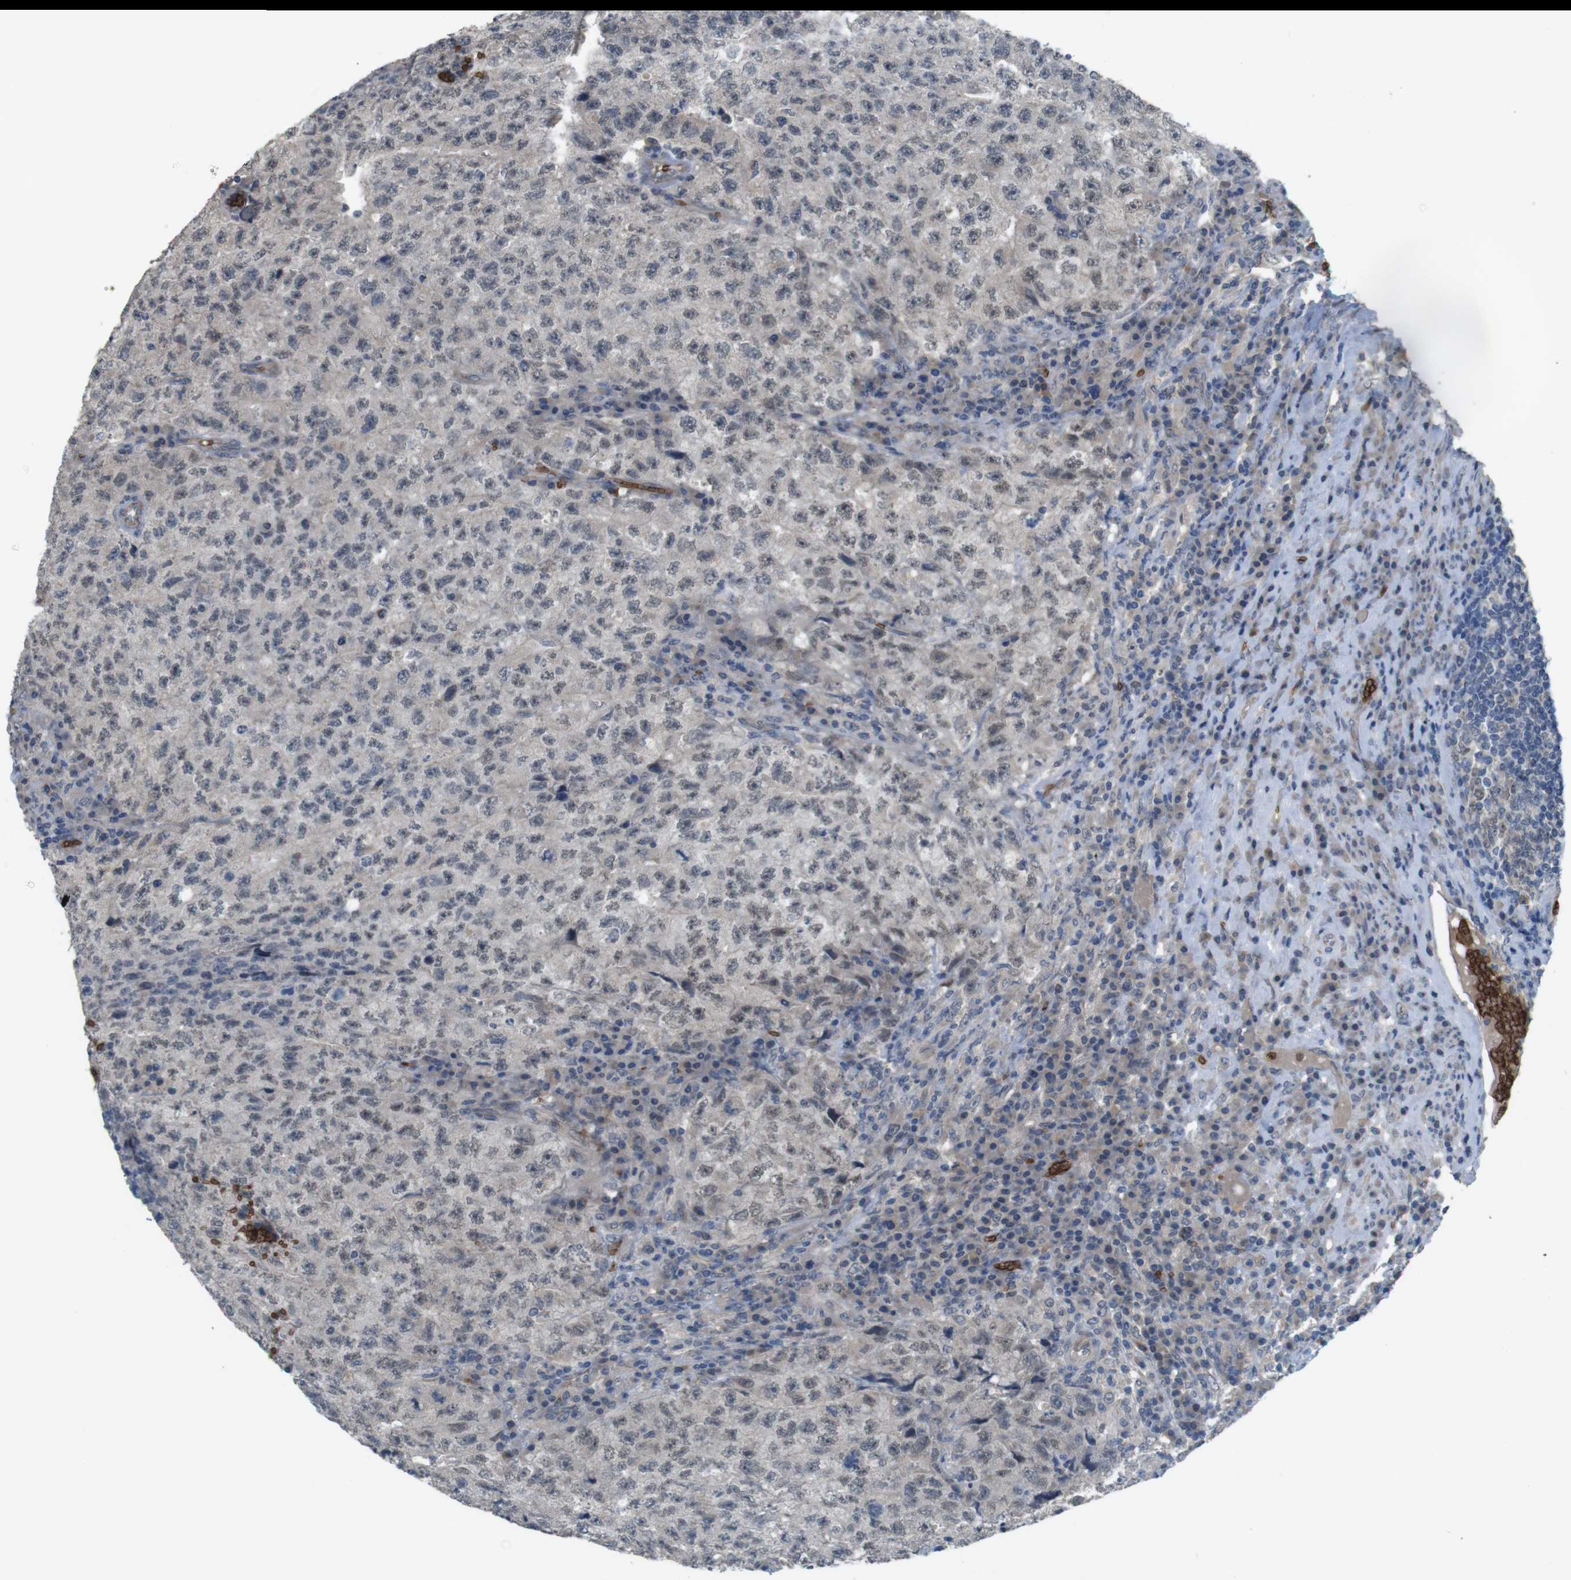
{"staining": {"intensity": "negative", "quantity": "none", "location": "none"}, "tissue": "testis cancer", "cell_type": "Tumor cells", "image_type": "cancer", "snomed": [{"axis": "morphology", "description": "Necrosis, NOS"}, {"axis": "morphology", "description": "Carcinoma, Embryonal, NOS"}, {"axis": "topography", "description": "Testis"}], "caption": "This is an IHC image of testis embryonal carcinoma. There is no expression in tumor cells.", "gene": "GYPA", "patient": {"sex": "male", "age": 19}}